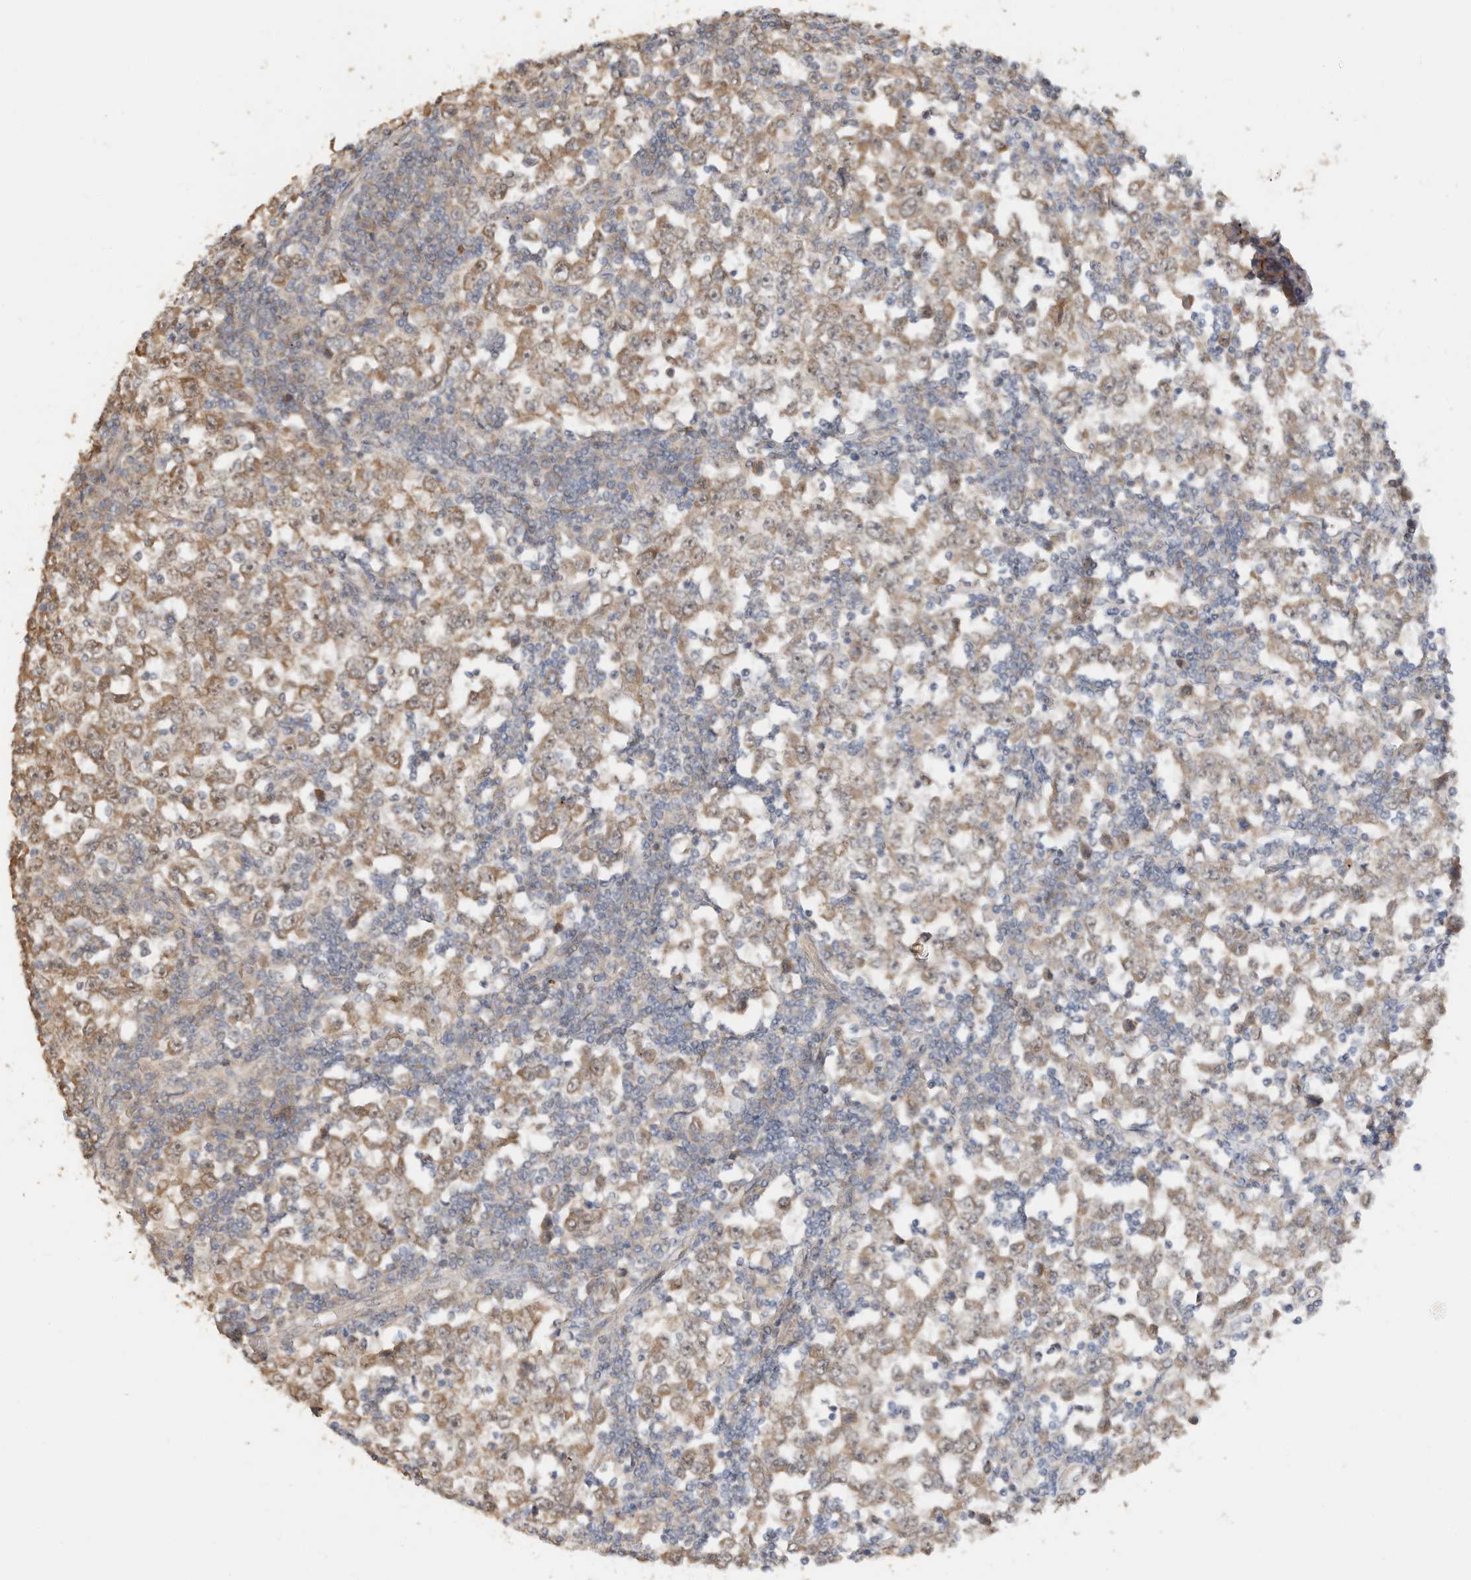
{"staining": {"intensity": "moderate", "quantity": ">75%", "location": "cytoplasmic/membranous"}, "tissue": "testis cancer", "cell_type": "Tumor cells", "image_type": "cancer", "snomed": [{"axis": "morphology", "description": "Seminoma, NOS"}, {"axis": "topography", "description": "Testis"}], "caption": "IHC of human testis cancer (seminoma) shows medium levels of moderate cytoplasmic/membranous staining in about >75% of tumor cells.", "gene": "CAGE1", "patient": {"sex": "male", "age": 65}}